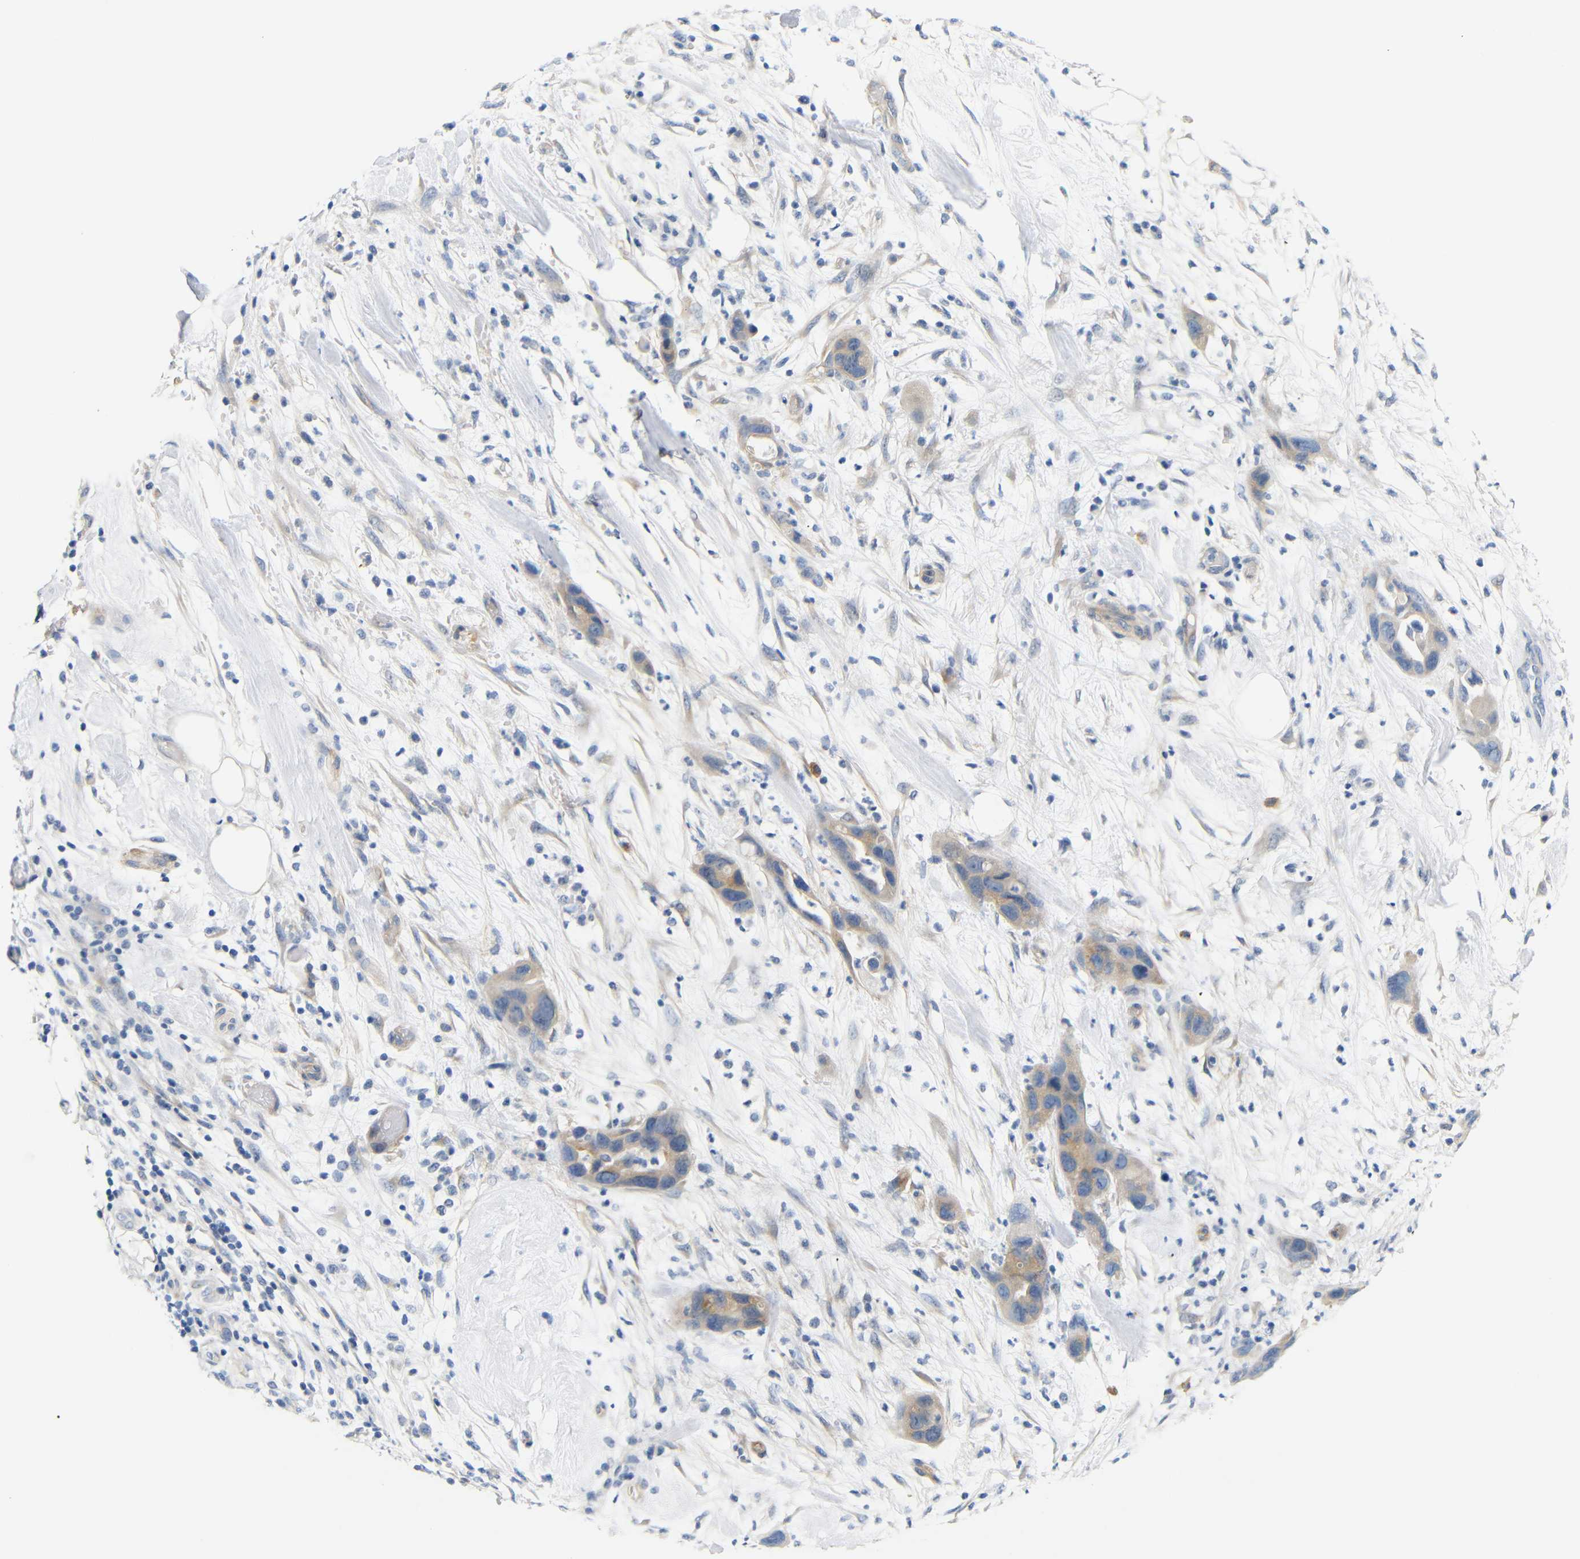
{"staining": {"intensity": "weak", "quantity": ">75%", "location": "cytoplasmic/membranous"}, "tissue": "pancreatic cancer", "cell_type": "Tumor cells", "image_type": "cancer", "snomed": [{"axis": "morphology", "description": "Adenocarcinoma, NOS"}, {"axis": "topography", "description": "Pancreas"}], "caption": "Pancreatic cancer (adenocarcinoma) stained with a brown dye shows weak cytoplasmic/membranous positive positivity in about >75% of tumor cells.", "gene": "STMN3", "patient": {"sex": "female", "age": 71}}